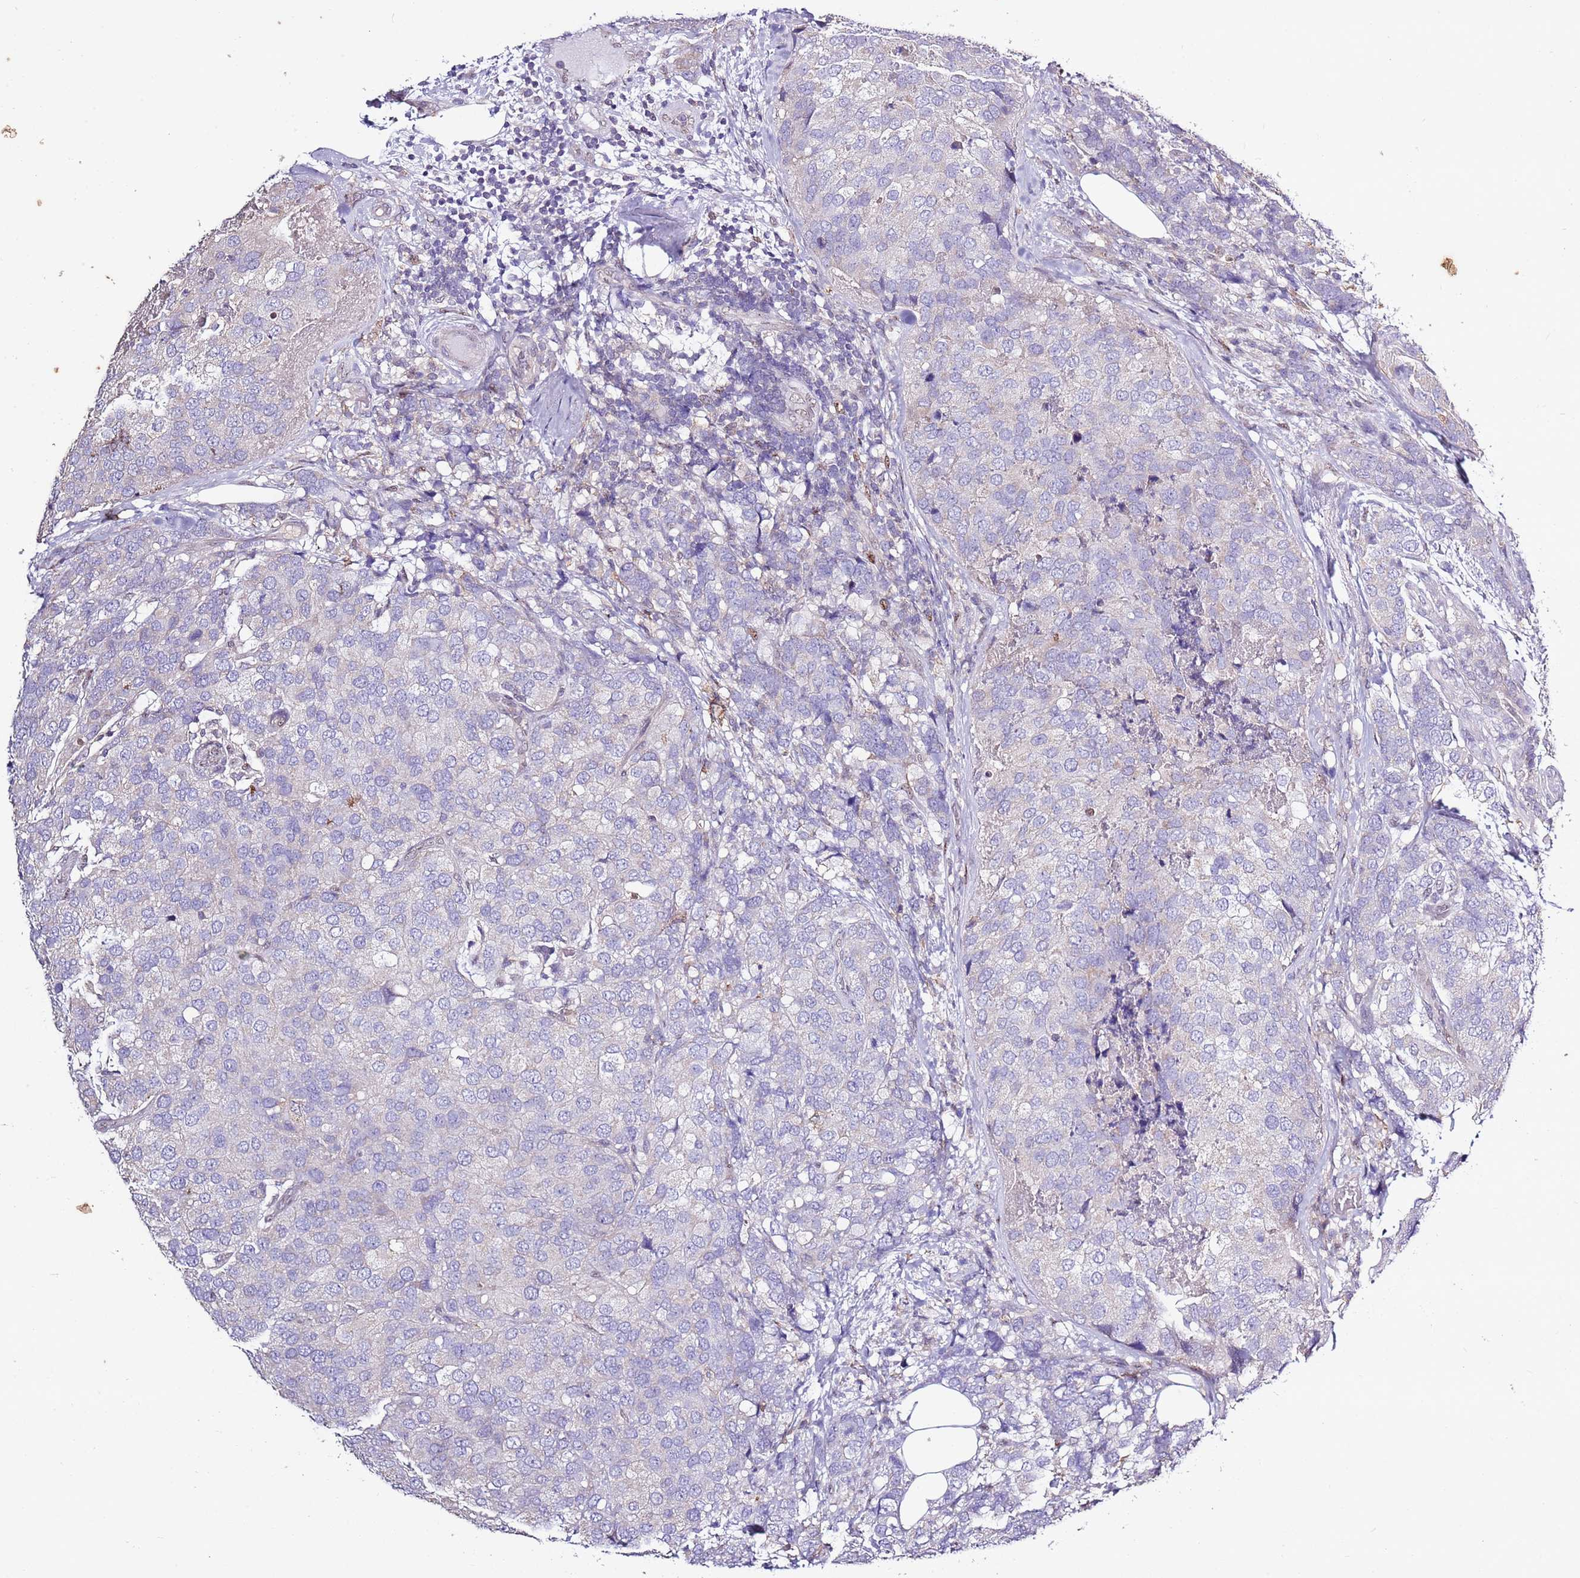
{"staining": {"intensity": "negative", "quantity": "none", "location": "none"}, "tissue": "breast cancer", "cell_type": "Tumor cells", "image_type": "cancer", "snomed": [{"axis": "morphology", "description": "Lobular carcinoma"}, {"axis": "topography", "description": "Breast"}], "caption": "IHC photomicrograph of neoplastic tissue: human breast cancer (lobular carcinoma) stained with DAB reveals no significant protein staining in tumor cells.", "gene": "CAPN9", "patient": {"sex": "female", "age": 59}}